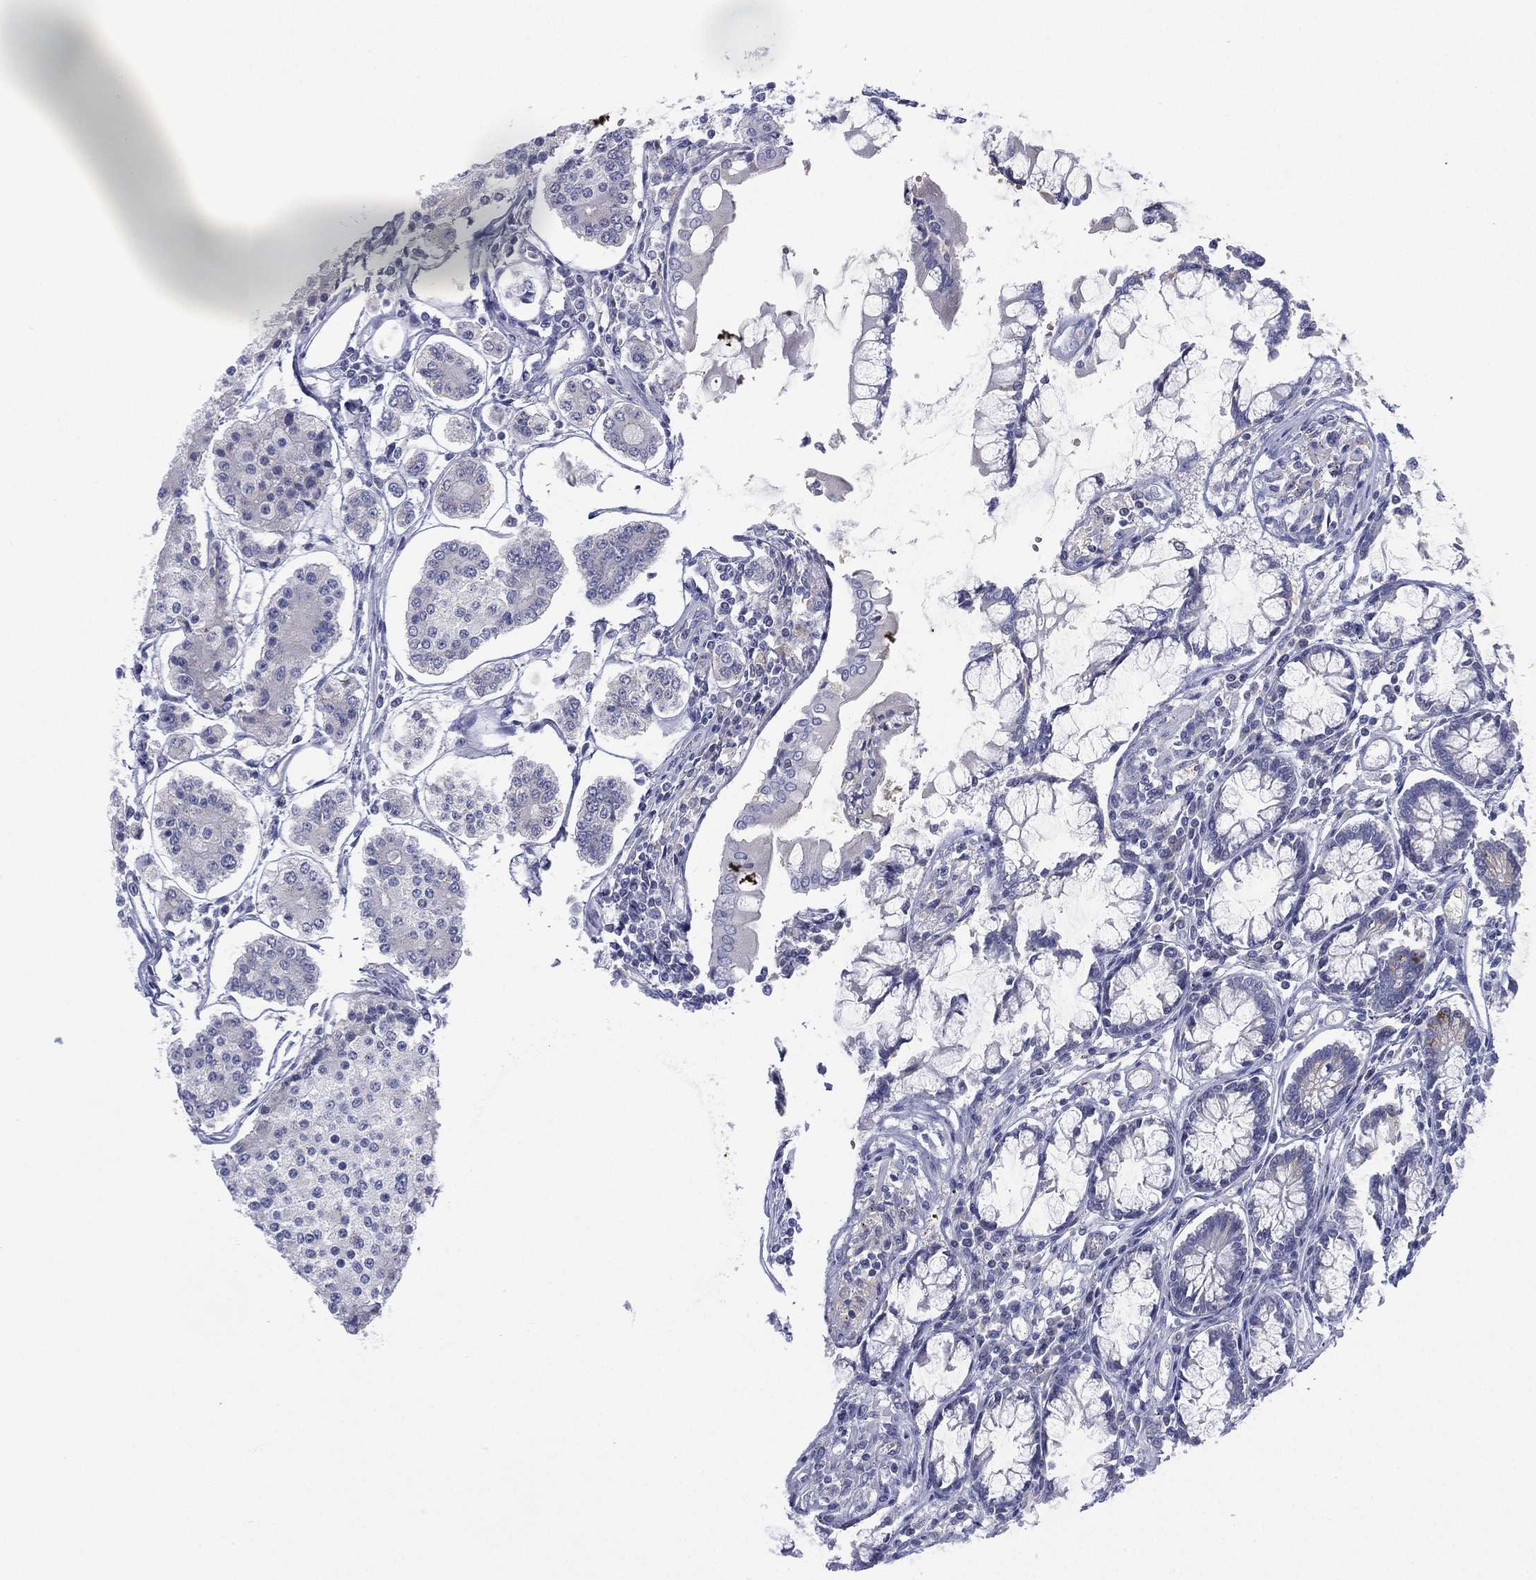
{"staining": {"intensity": "negative", "quantity": "none", "location": "none"}, "tissue": "carcinoid", "cell_type": "Tumor cells", "image_type": "cancer", "snomed": [{"axis": "morphology", "description": "Carcinoid, malignant, NOS"}, {"axis": "topography", "description": "Small intestine"}], "caption": "Histopathology image shows no protein staining in tumor cells of carcinoid tissue. (DAB (3,3'-diaminobenzidine) immunohistochemistry with hematoxylin counter stain).", "gene": "CYP2D6", "patient": {"sex": "female", "age": 65}}